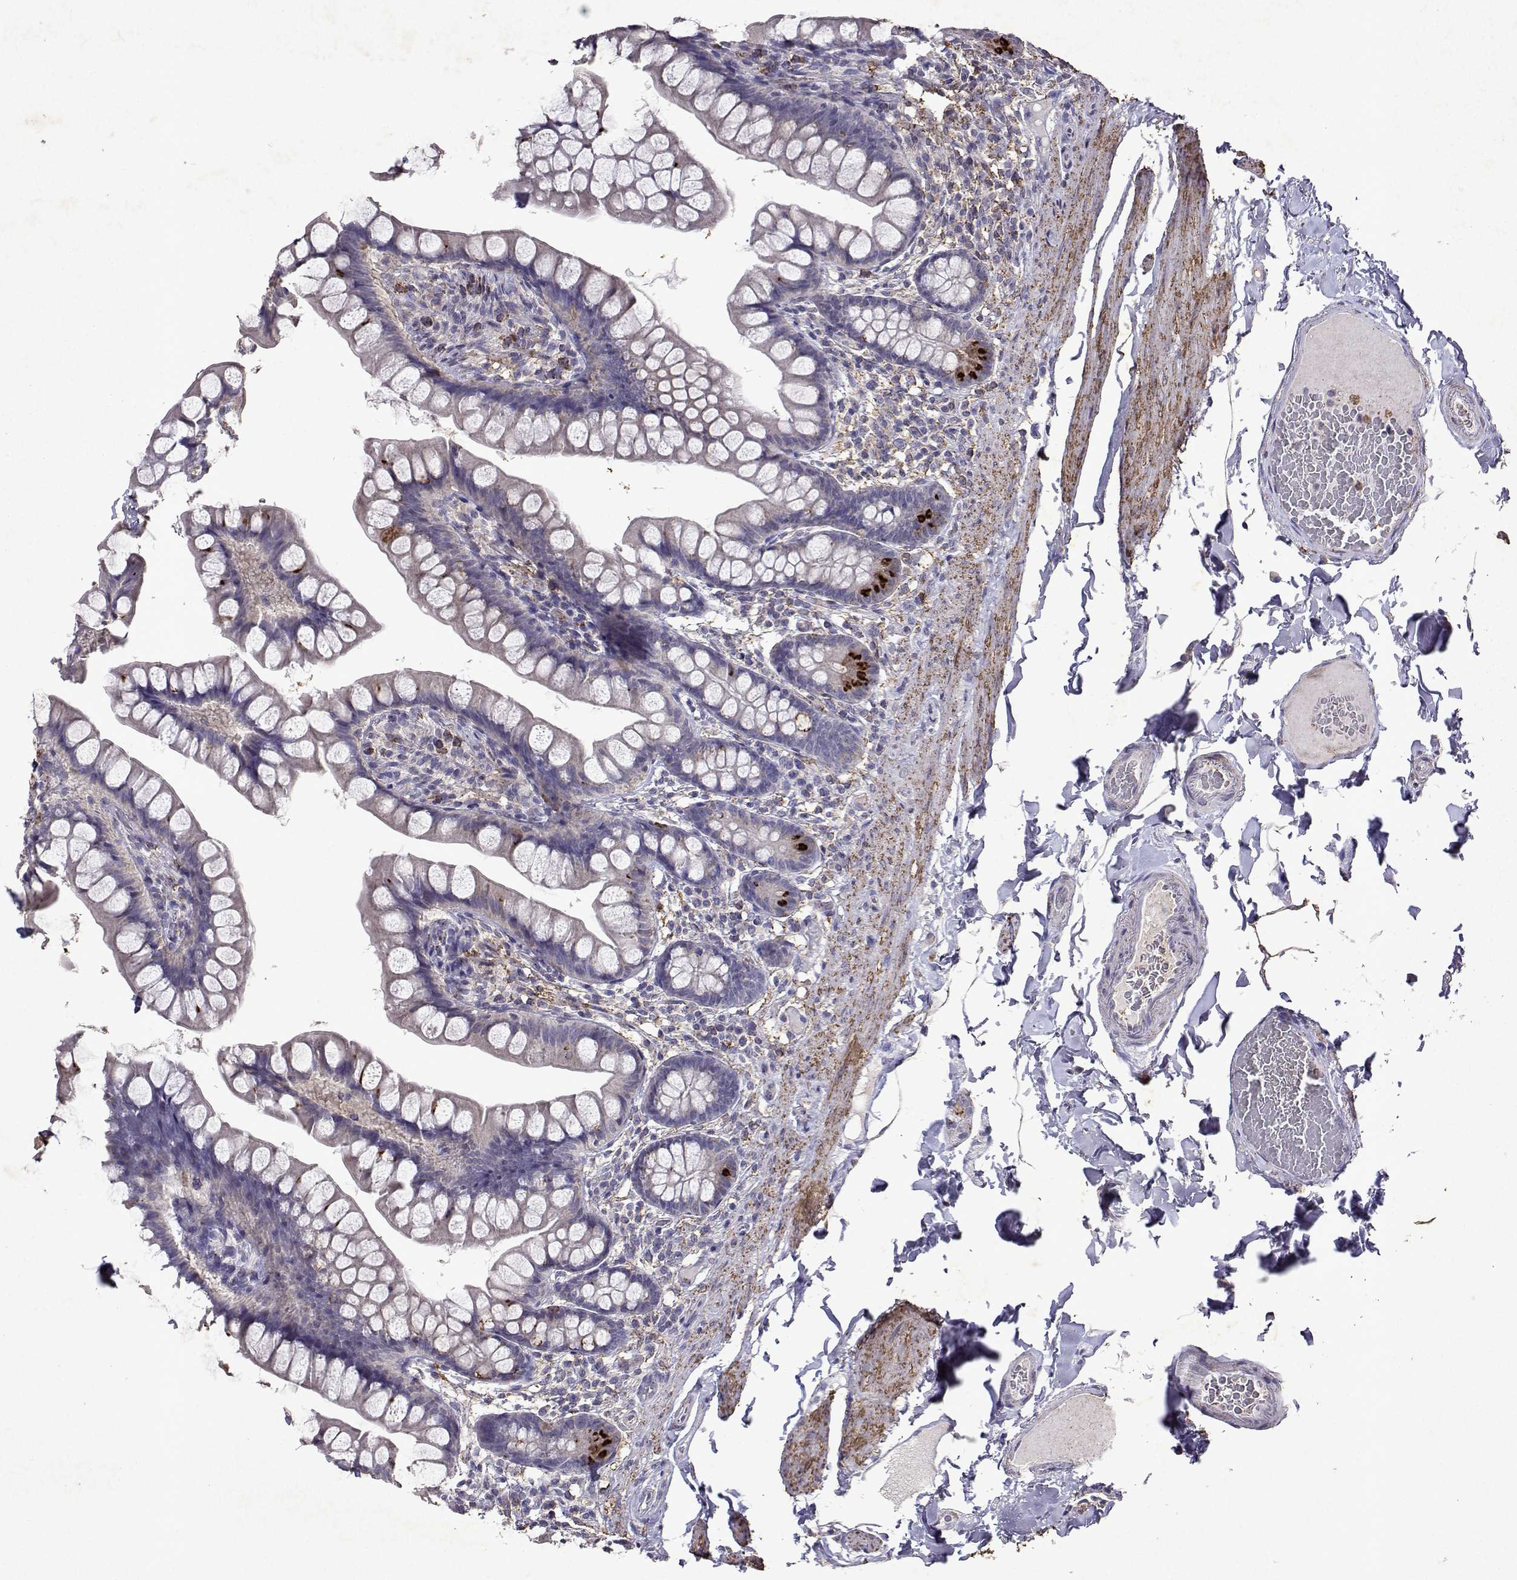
{"staining": {"intensity": "strong", "quantity": "25%-75%", "location": "cytoplasmic/membranous"}, "tissue": "small intestine", "cell_type": "Glandular cells", "image_type": "normal", "snomed": [{"axis": "morphology", "description": "Normal tissue, NOS"}, {"axis": "topography", "description": "Small intestine"}], "caption": "A brown stain labels strong cytoplasmic/membranous staining of a protein in glandular cells of benign human small intestine. (Stains: DAB (3,3'-diaminobenzidine) in brown, nuclei in blue, Microscopy: brightfield microscopy at high magnification).", "gene": "DUSP28", "patient": {"sex": "male", "age": 70}}